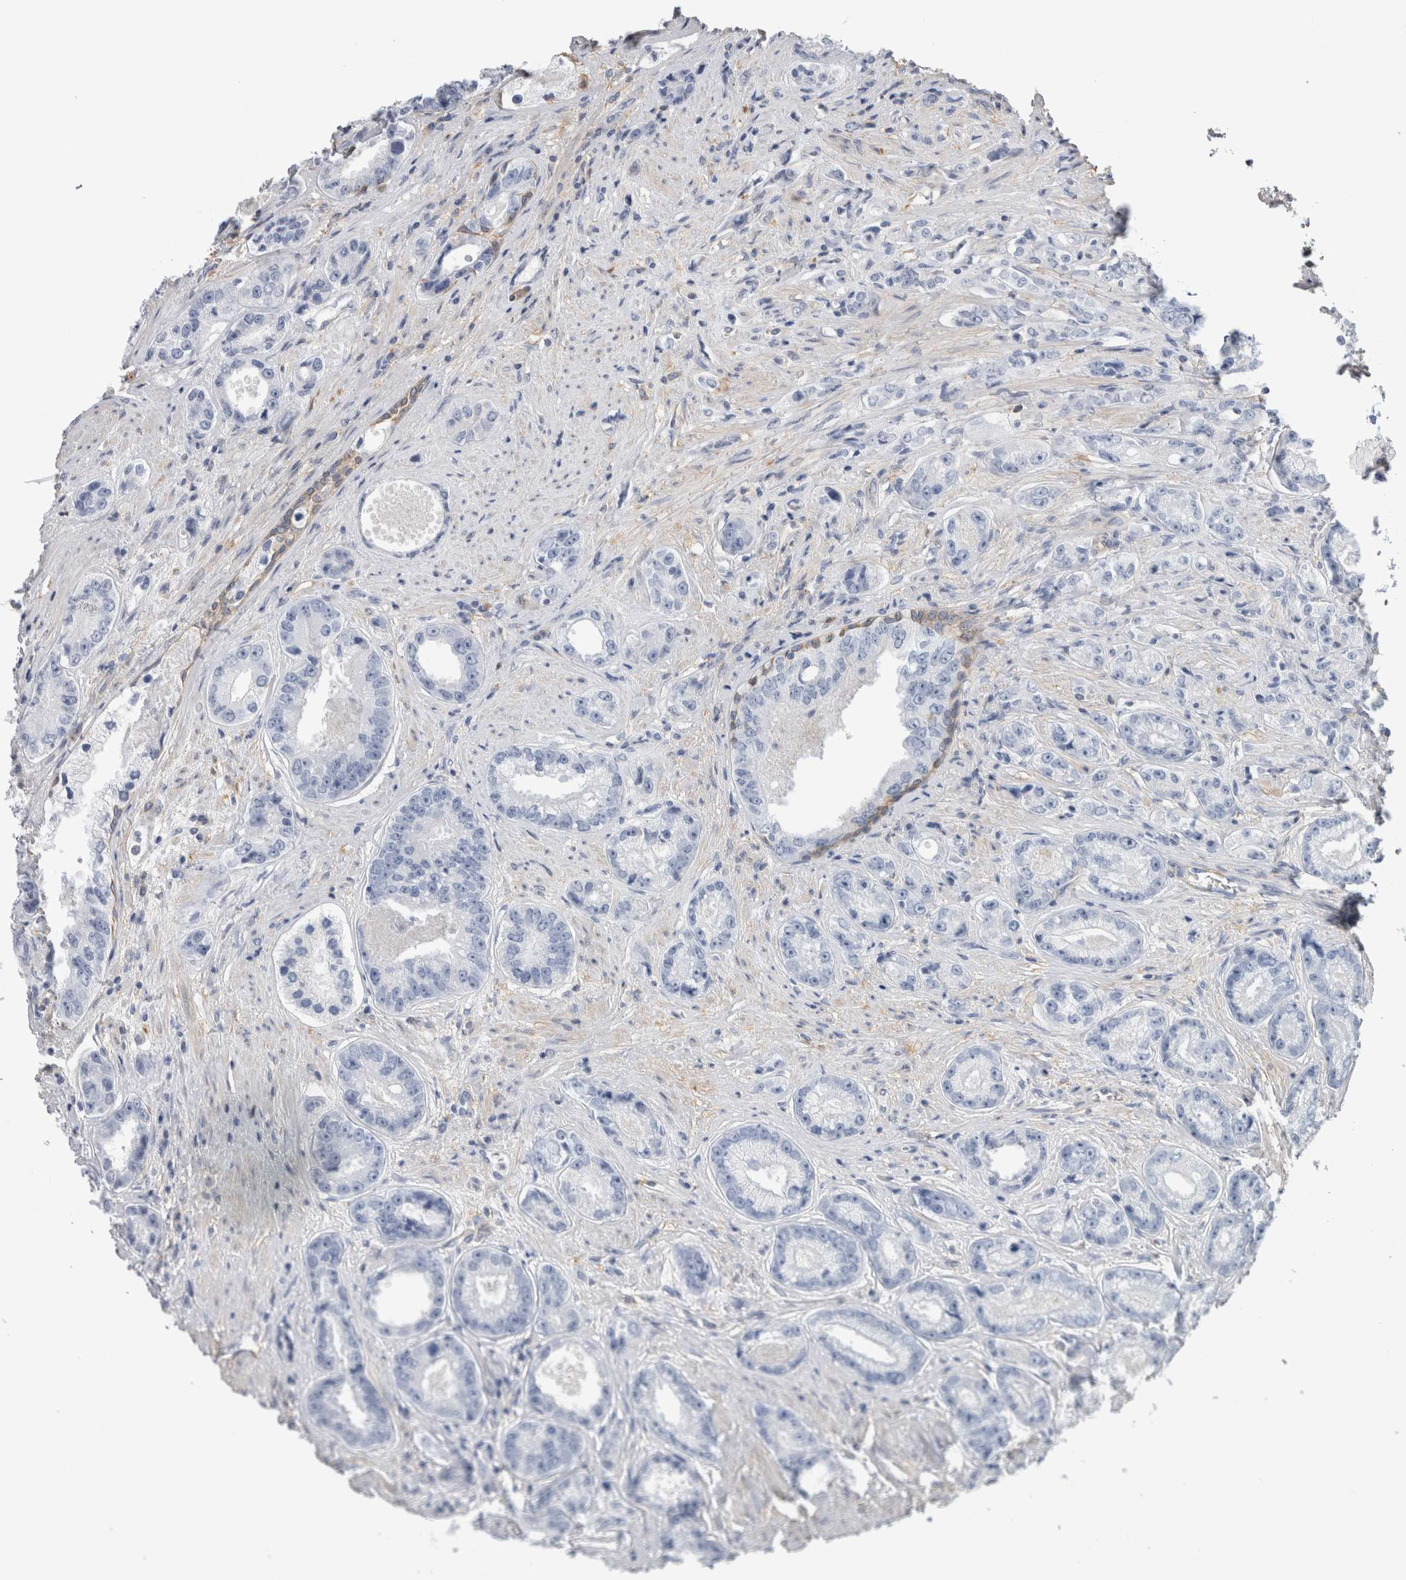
{"staining": {"intensity": "negative", "quantity": "none", "location": "none"}, "tissue": "prostate cancer", "cell_type": "Tumor cells", "image_type": "cancer", "snomed": [{"axis": "morphology", "description": "Adenocarcinoma, High grade"}, {"axis": "topography", "description": "Prostate"}], "caption": "A histopathology image of high-grade adenocarcinoma (prostate) stained for a protein displays no brown staining in tumor cells.", "gene": "SCRN1", "patient": {"sex": "male", "age": 61}}